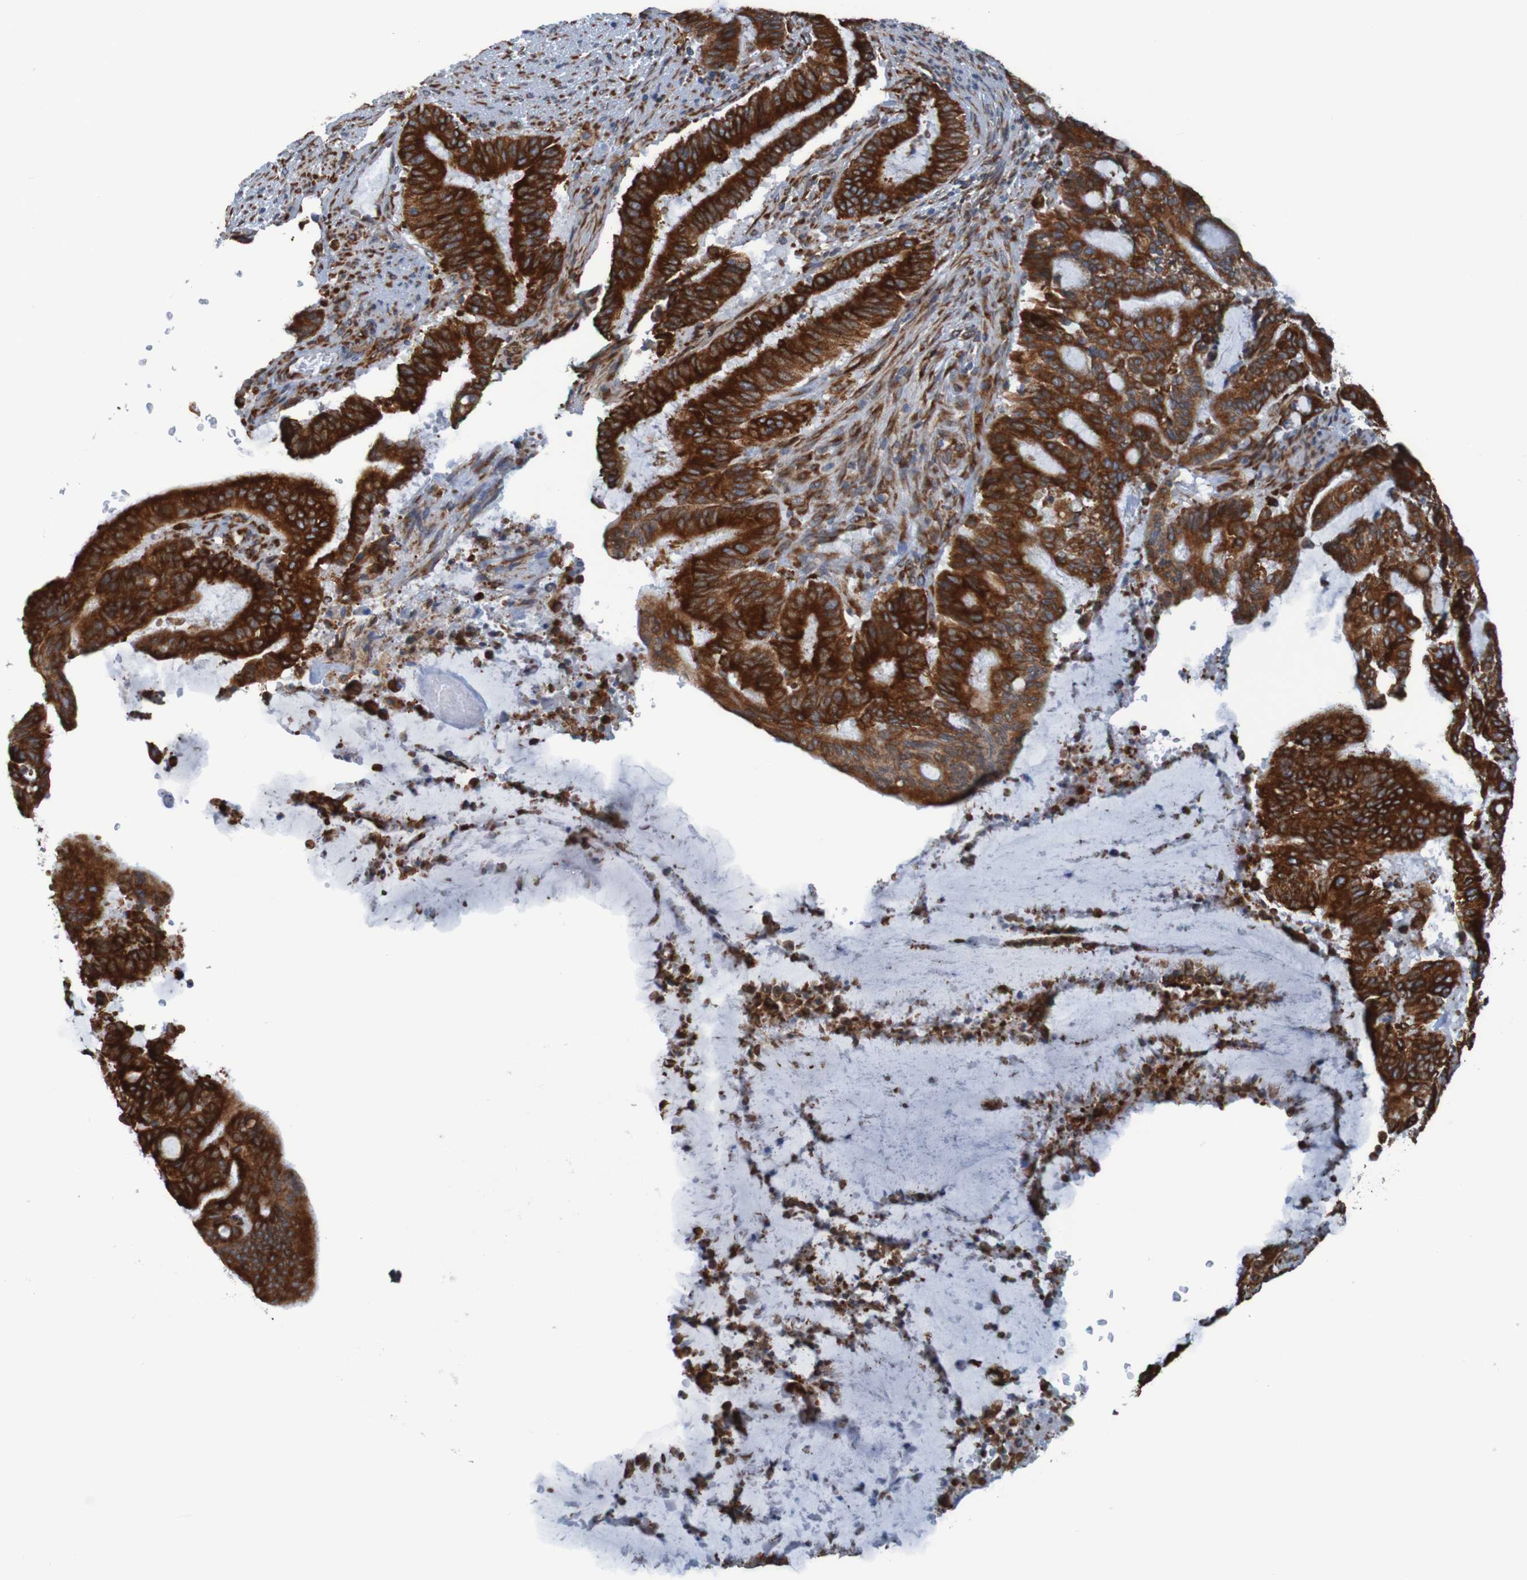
{"staining": {"intensity": "strong", "quantity": ">75%", "location": "cytoplasmic/membranous"}, "tissue": "liver cancer", "cell_type": "Tumor cells", "image_type": "cancer", "snomed": [{"axis": "morphology", "description": "Cholangiocarcinoma"}, {"axis": "topography", "description": "Liver"}], "caption": "A brown stain highlights strong cytoplasmic/membranous staining of a protein in human liver cancer tumor cells. (Brightfield microscopy of DAB IHC at high magnification).", "gene": "SSR1", "patient": {"sex": "female", "age": 73}}